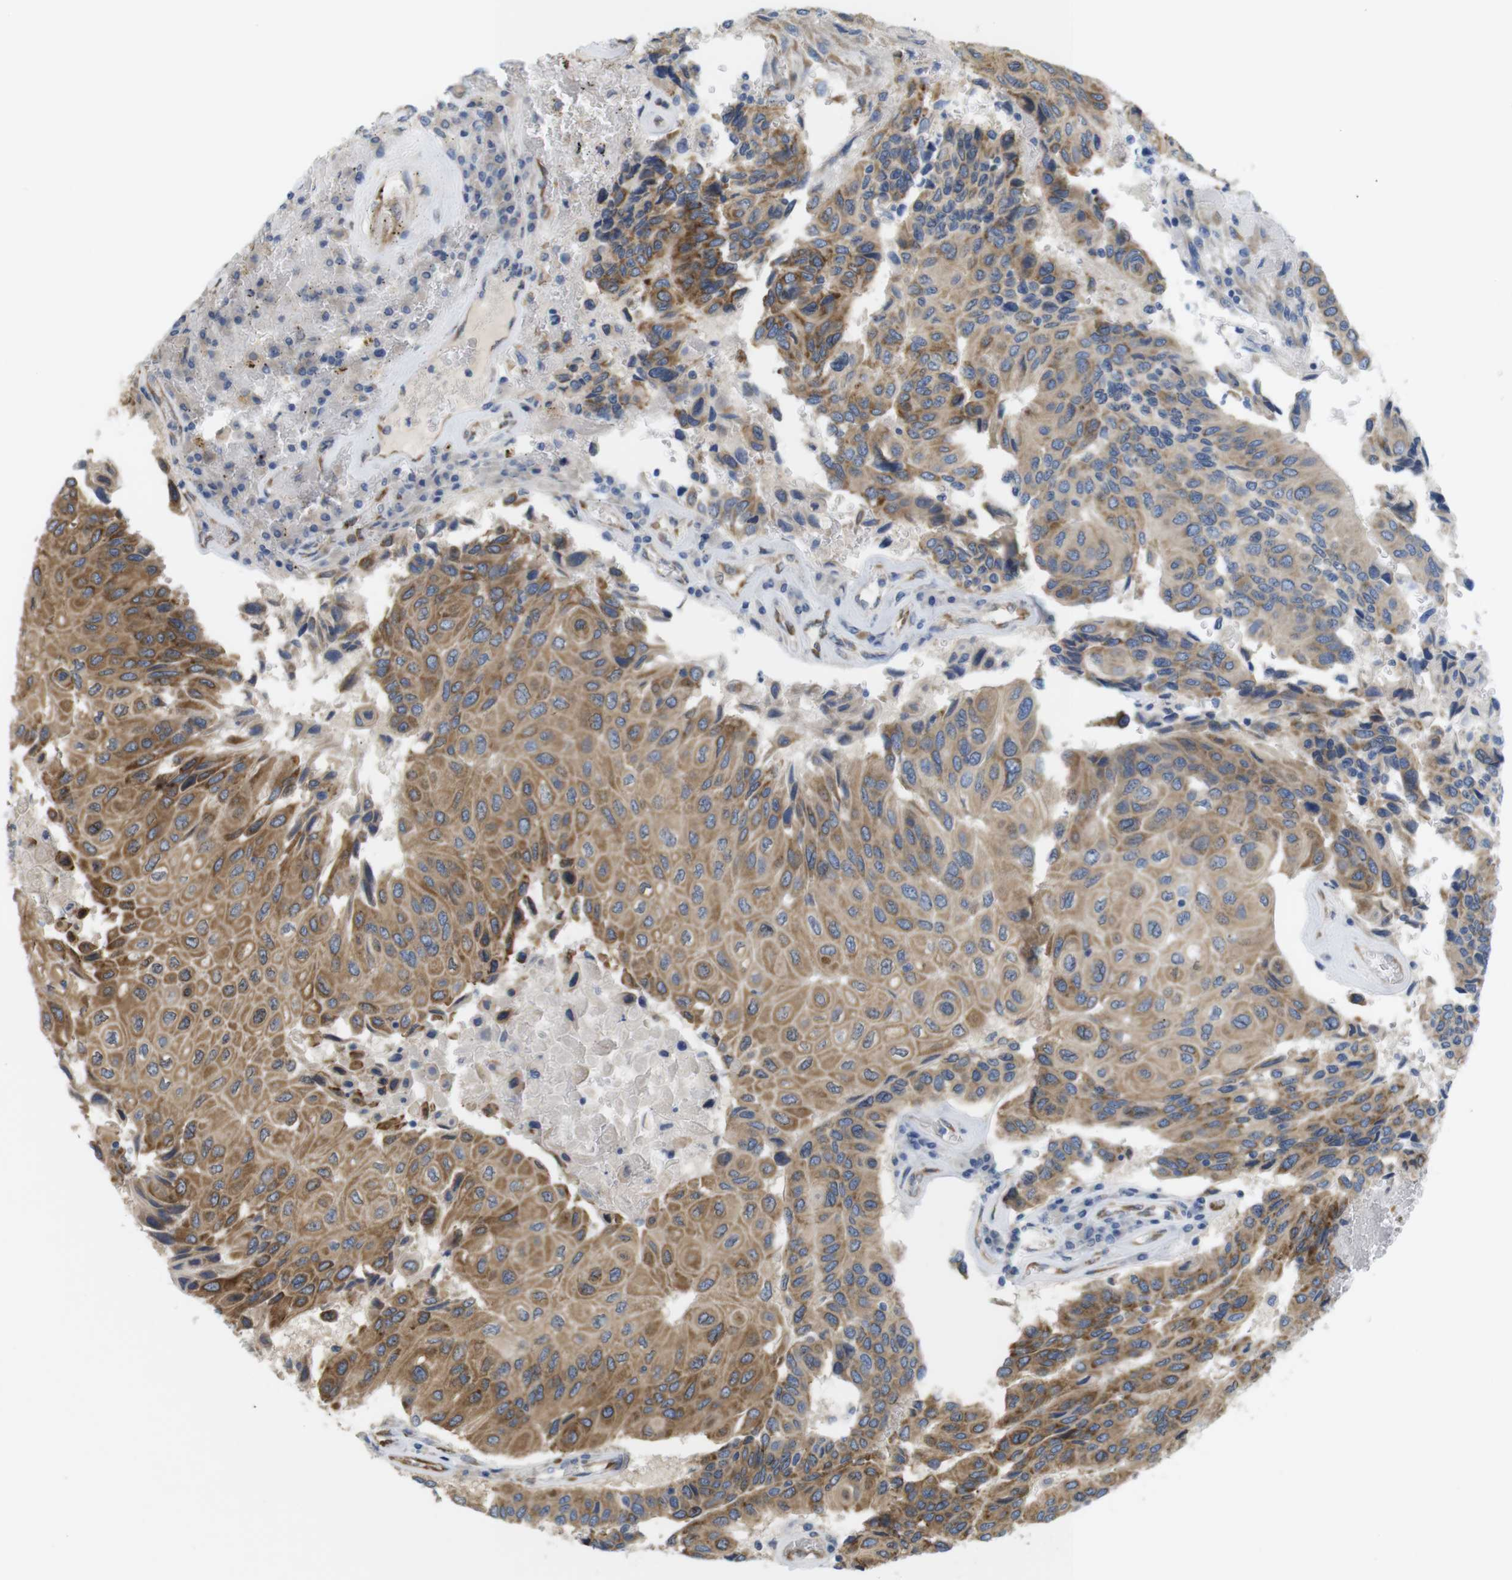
{"staining": {"intensity": "moderate", "quantity": ">75%", "location": "cytoplasmic/membranous"}, "tissue": "urothelial cancer", "cell_type": "Tumor cells", "image_type": "cancer", "snomed": [{"axis": "morphology", "description": "Urothelial carcinoma, High grade"}, {"axis": "topography", "description": "Urinary bladder"}], "caption": "Tumor cells show medium levels of moderate cytoplasmic/membranous staining in approximately >75% of cells in human urothelial cancer. Nuclei are stained in blue.", "gene": "PCNX2", "patient": {"sex": "female", "age": 85}}